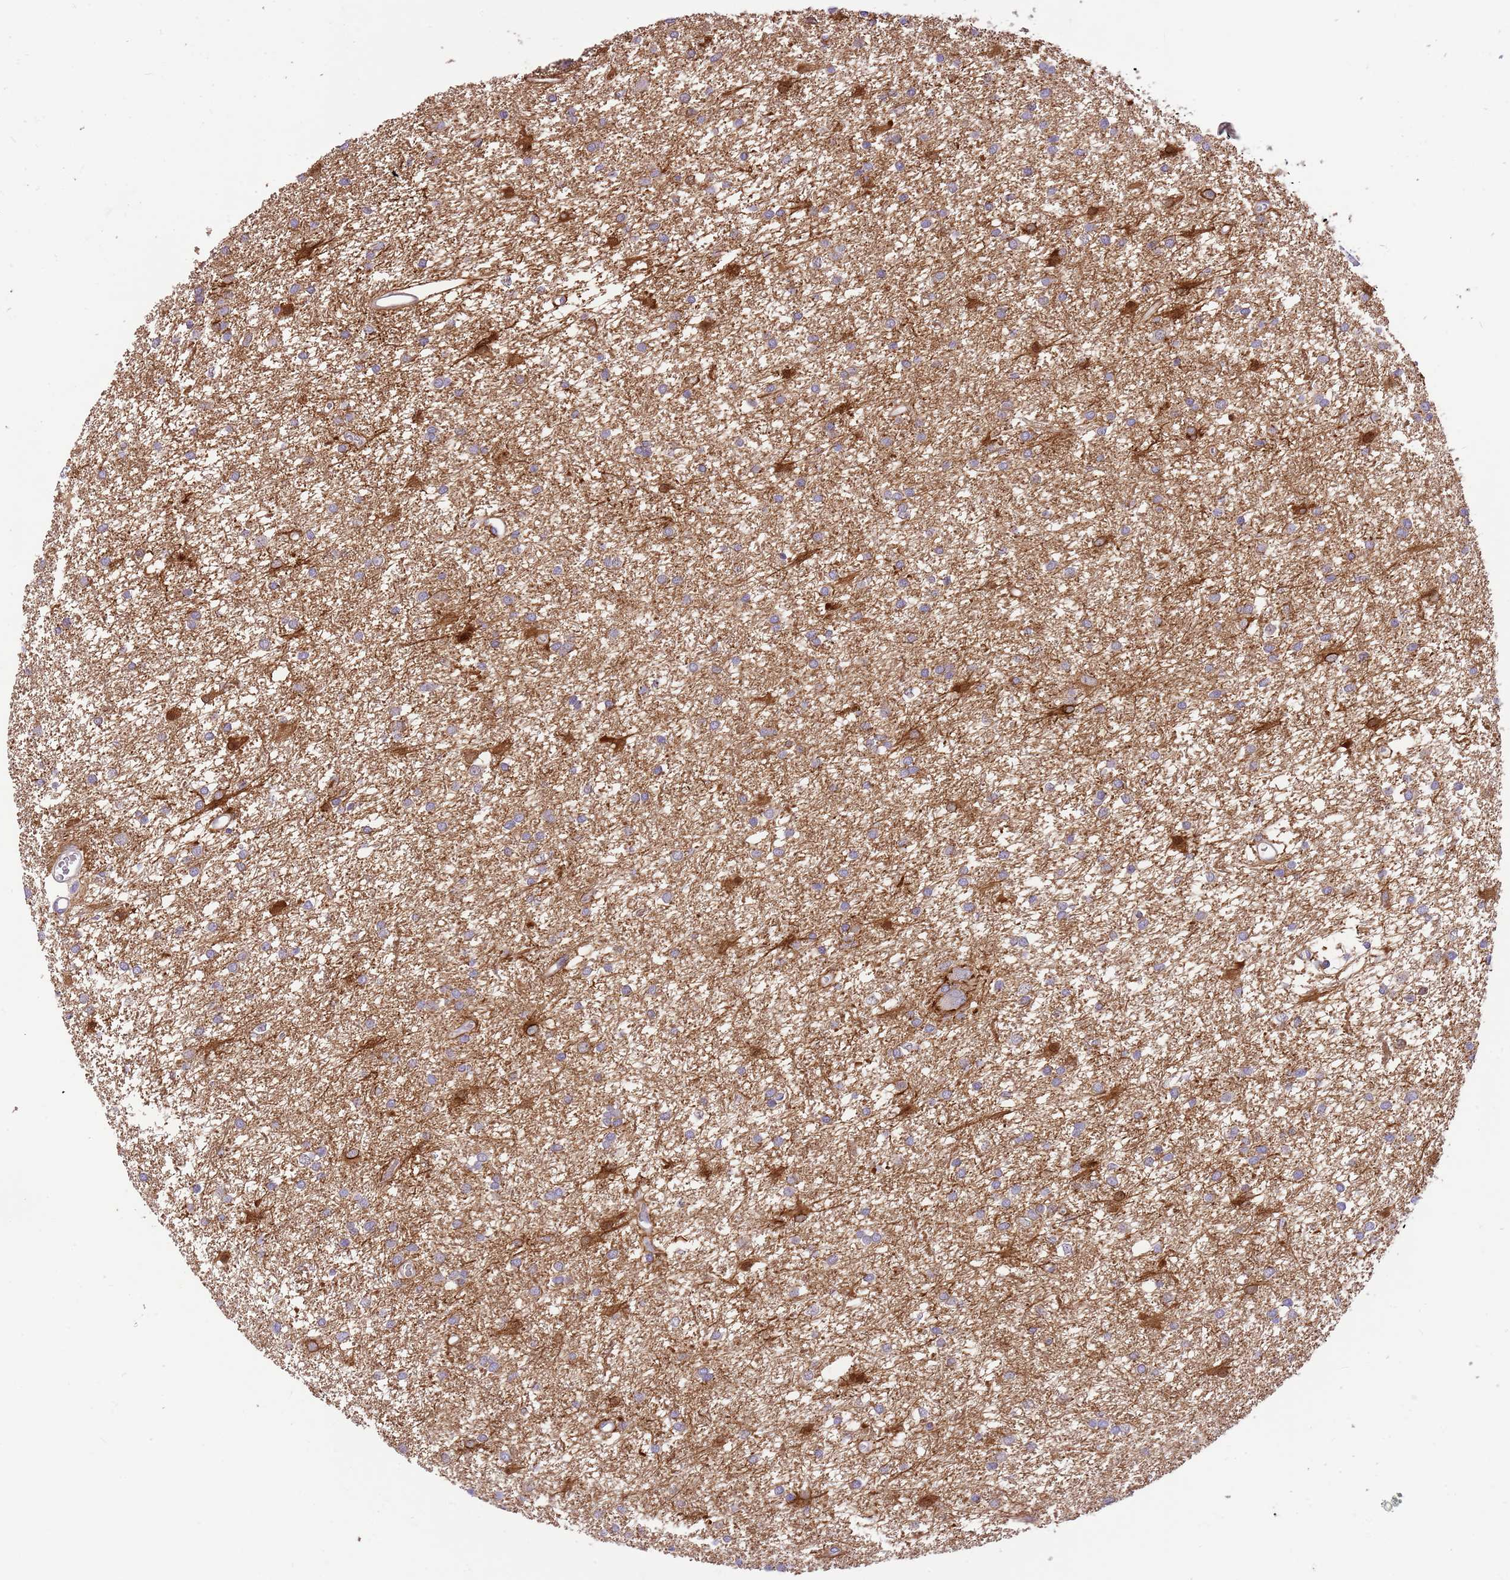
{"staining": {"intensity": "weak", "quantity": "25%-75%", "location": "cytoplasmic/membranous"}, "tissue": "glioma", "cell_type": "Tumor cells", "image_type": "cancer", "snomed": [{"axis": "morphology", "description": "Glioma, malignant, High grade"}, {"axis": "topography", "description": "Brain"}], "caption": "This photomicrograph shows immunohistochemistry (IHC) staining of malignant glioma (high-grade), with low weak cytoplasmic/membranous expression in about 25%-75% of tumor cells.", "gene": "RFK", "patient": {"sex": "female", "age": 50}}